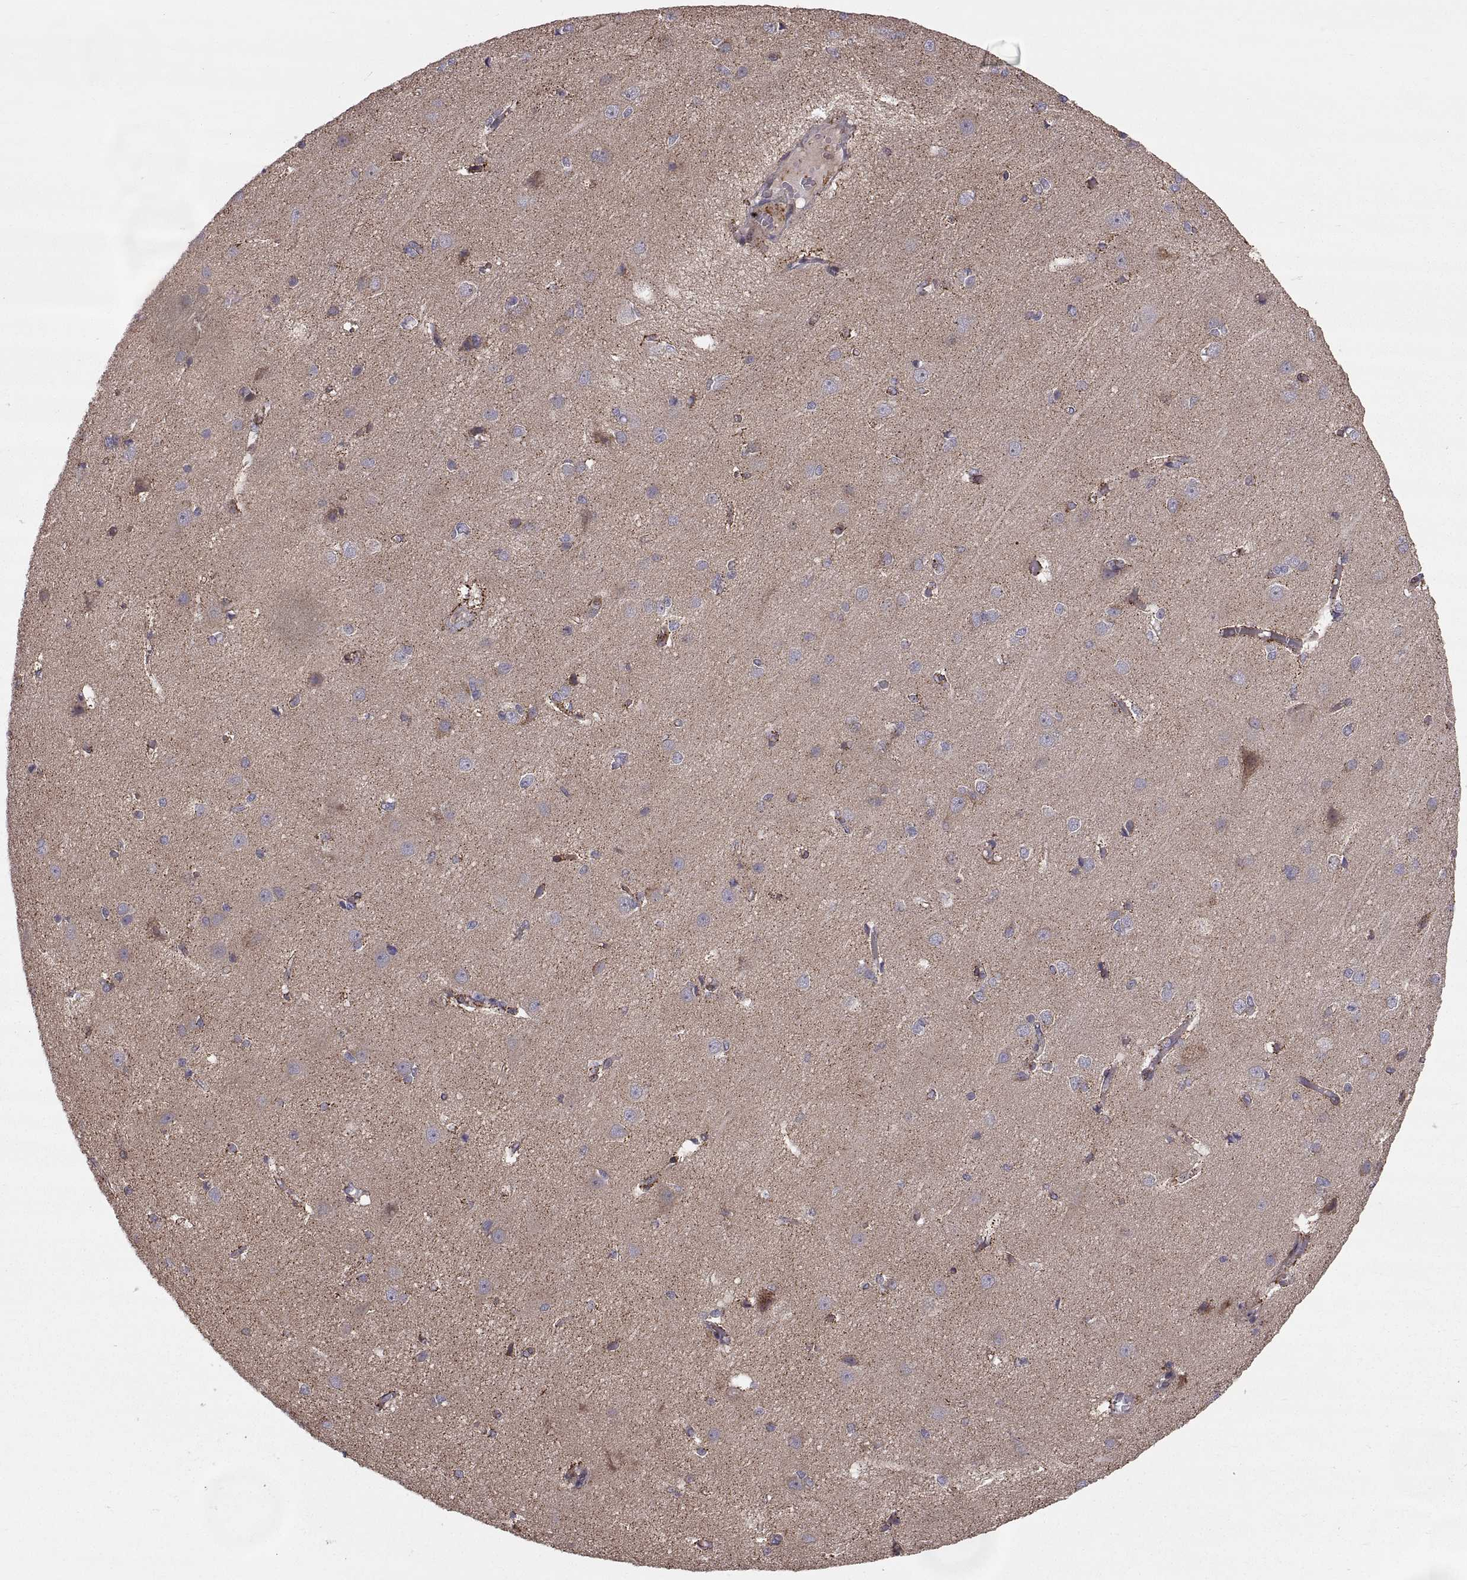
{"staining": {"intensity": "negative", "quantity": "none", "location": "none"}, "tissue": "cerebral cortex", "cell_type": "Endothelial cells", "image_type": "normal", "snomed": [{"axis": "morphology", "description": "Normal tissue, NOS"}, {"axis": "topography", "description": "Cerebral cortex"}], "caption": "The immunohistochemistry photomicrograph has no significant staining in endothelial cells of cerebral cortex. (IHC, brightfield microscopy, high magnification).", "gene": "TESC", "patient": {"sex": "male", "age": 37}}